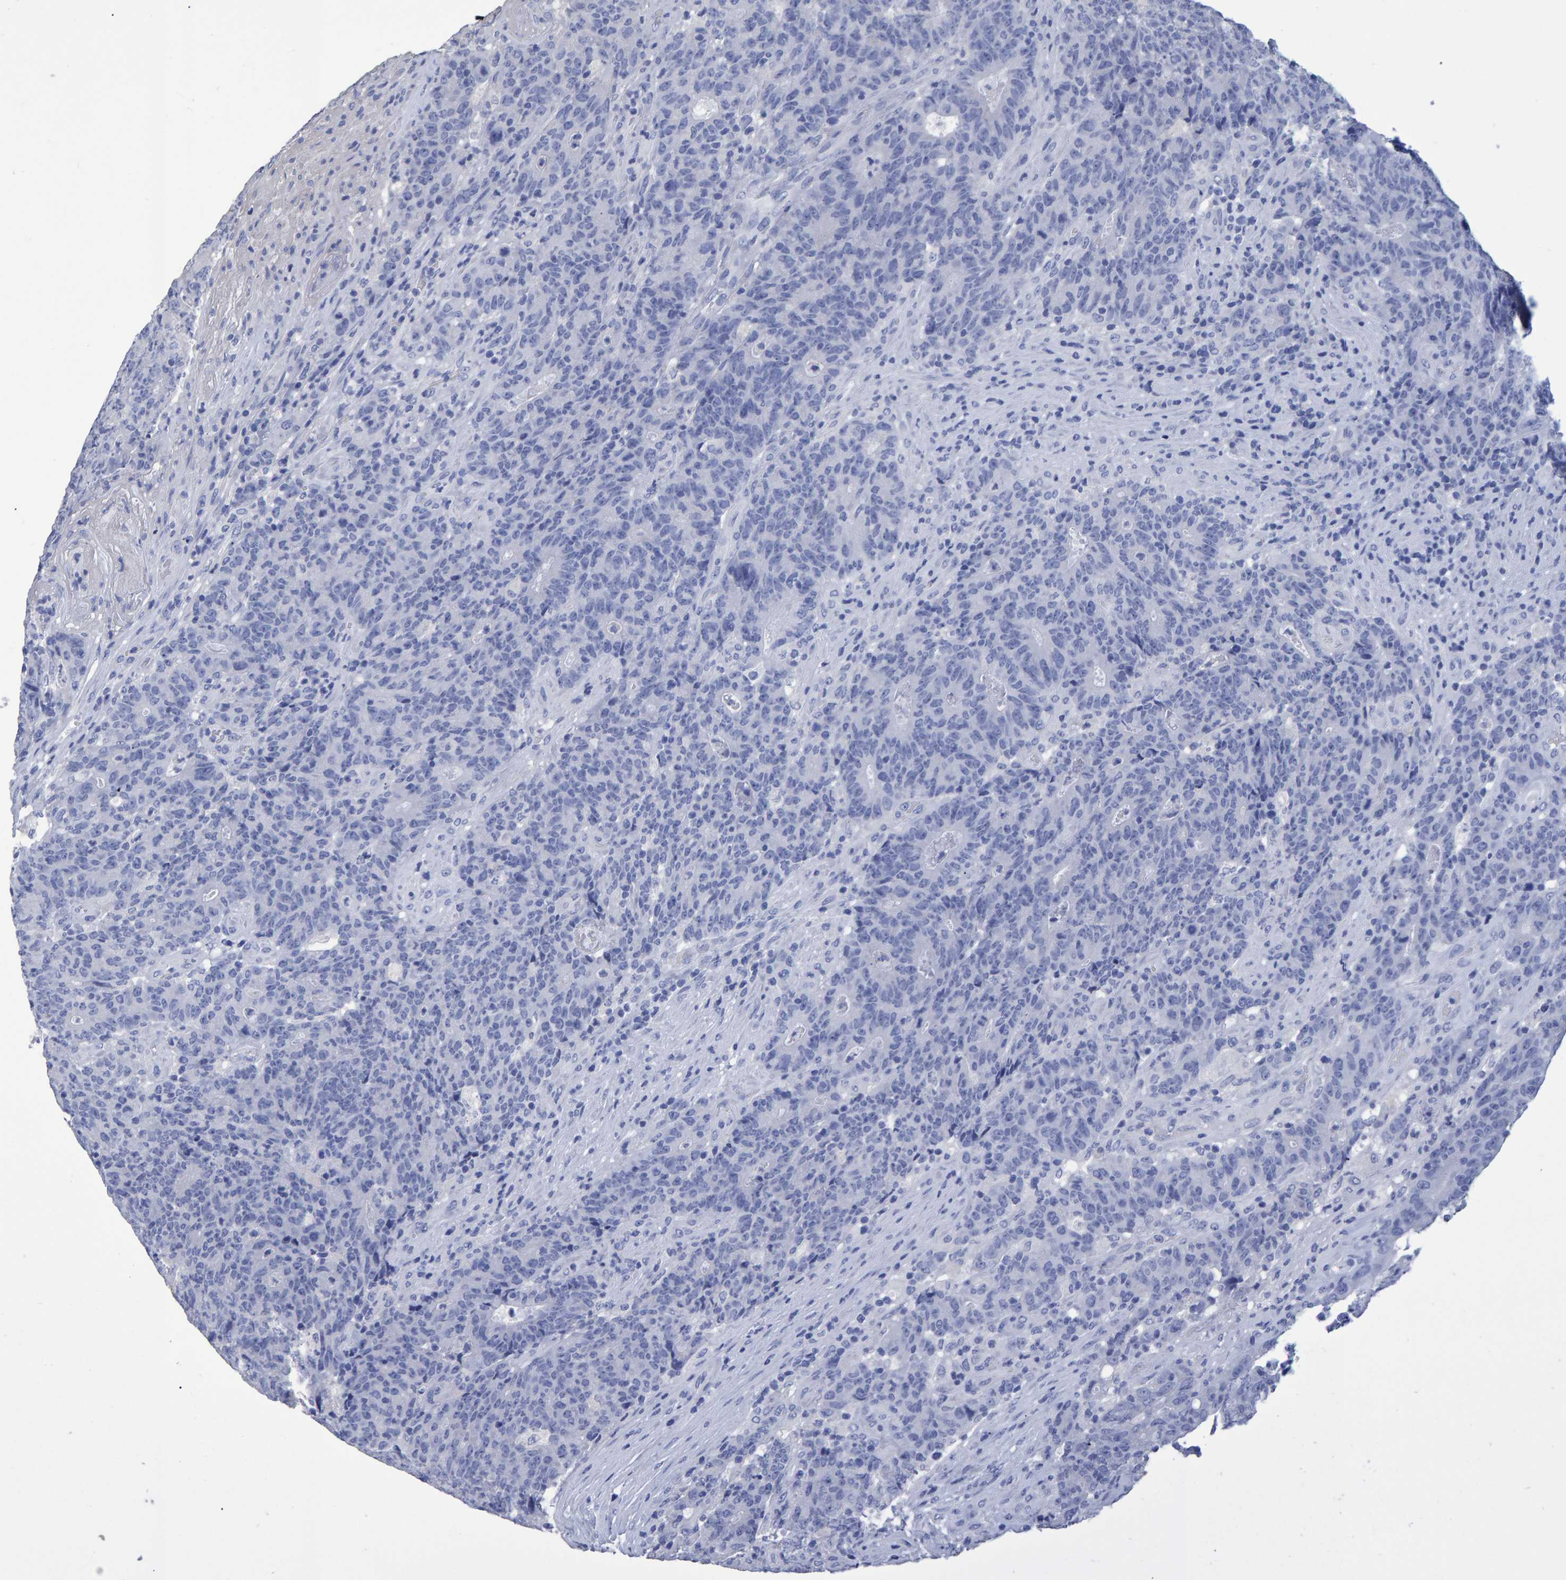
{"staining": {"intensity": "negative", "quantity": "none", "location": "none"}, "tissue": "colorectal cancer", "cell_type": "Tumor cells", "image_type": "cancer", "snomed": [{"axis": "morphology", "description": "Normal tissue, NOS"}, {"axis": "morphology", "description": "Adenocarcinoma, NOS"}, {"axis": "topography", "description": "Colon"}], "caption": "There is no significant positivity in tumor cells of colorectal cancer (adenocarcinoma). Brightfield microscopy of immunohistochemistry stained with DAB (3,3'-diaminobenzidine) (brown) and hematoxylin (blue), captured at high magnification.", "gene": "HEMGN", "patient": {"sex": "female", "age": 75}}